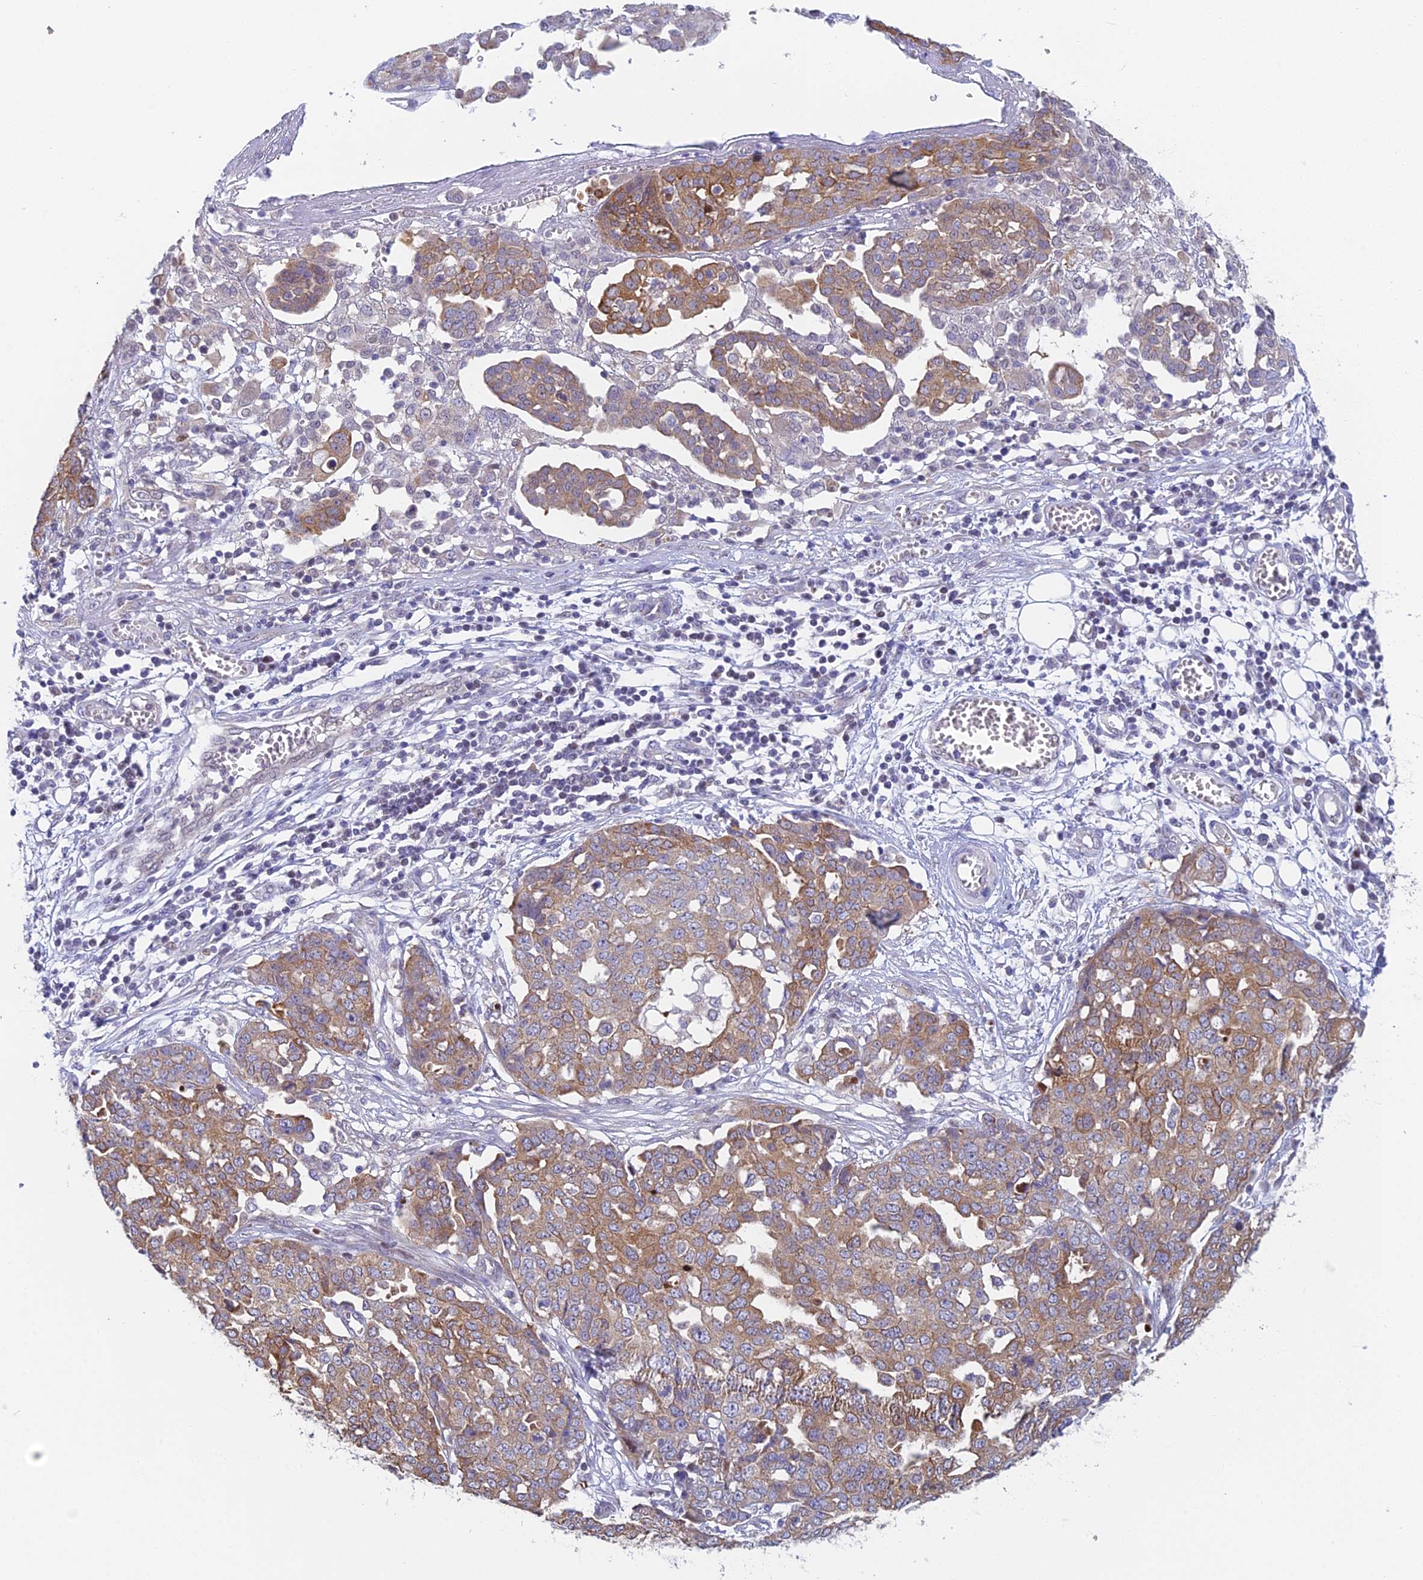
{"staining": {"intensity": "moderate", "quantity": ">75%", "location": "cytoplasmic/membranous"}, "tissue": "ovarian cancer", "cell_type": "Tumor cells", "image_type": "cancer", "snomed": [{"axis": "morphology", "description": "Cystadenocarcinoma, serous, NOS"}, {"axis": "topography", "description": "Soft tissue"}, {"axis": "topography", "description": "Ovary"}], "caption": "DAB immunohistochemical staining of ovarian cancer (serous cystadenocarcinoma) exhibits moderate cytoplasmic/membranous protein staining in approximately >75% of tumor cells.", "gene": "MRPL17", "patient": {"sex": "female", "age": 57}}